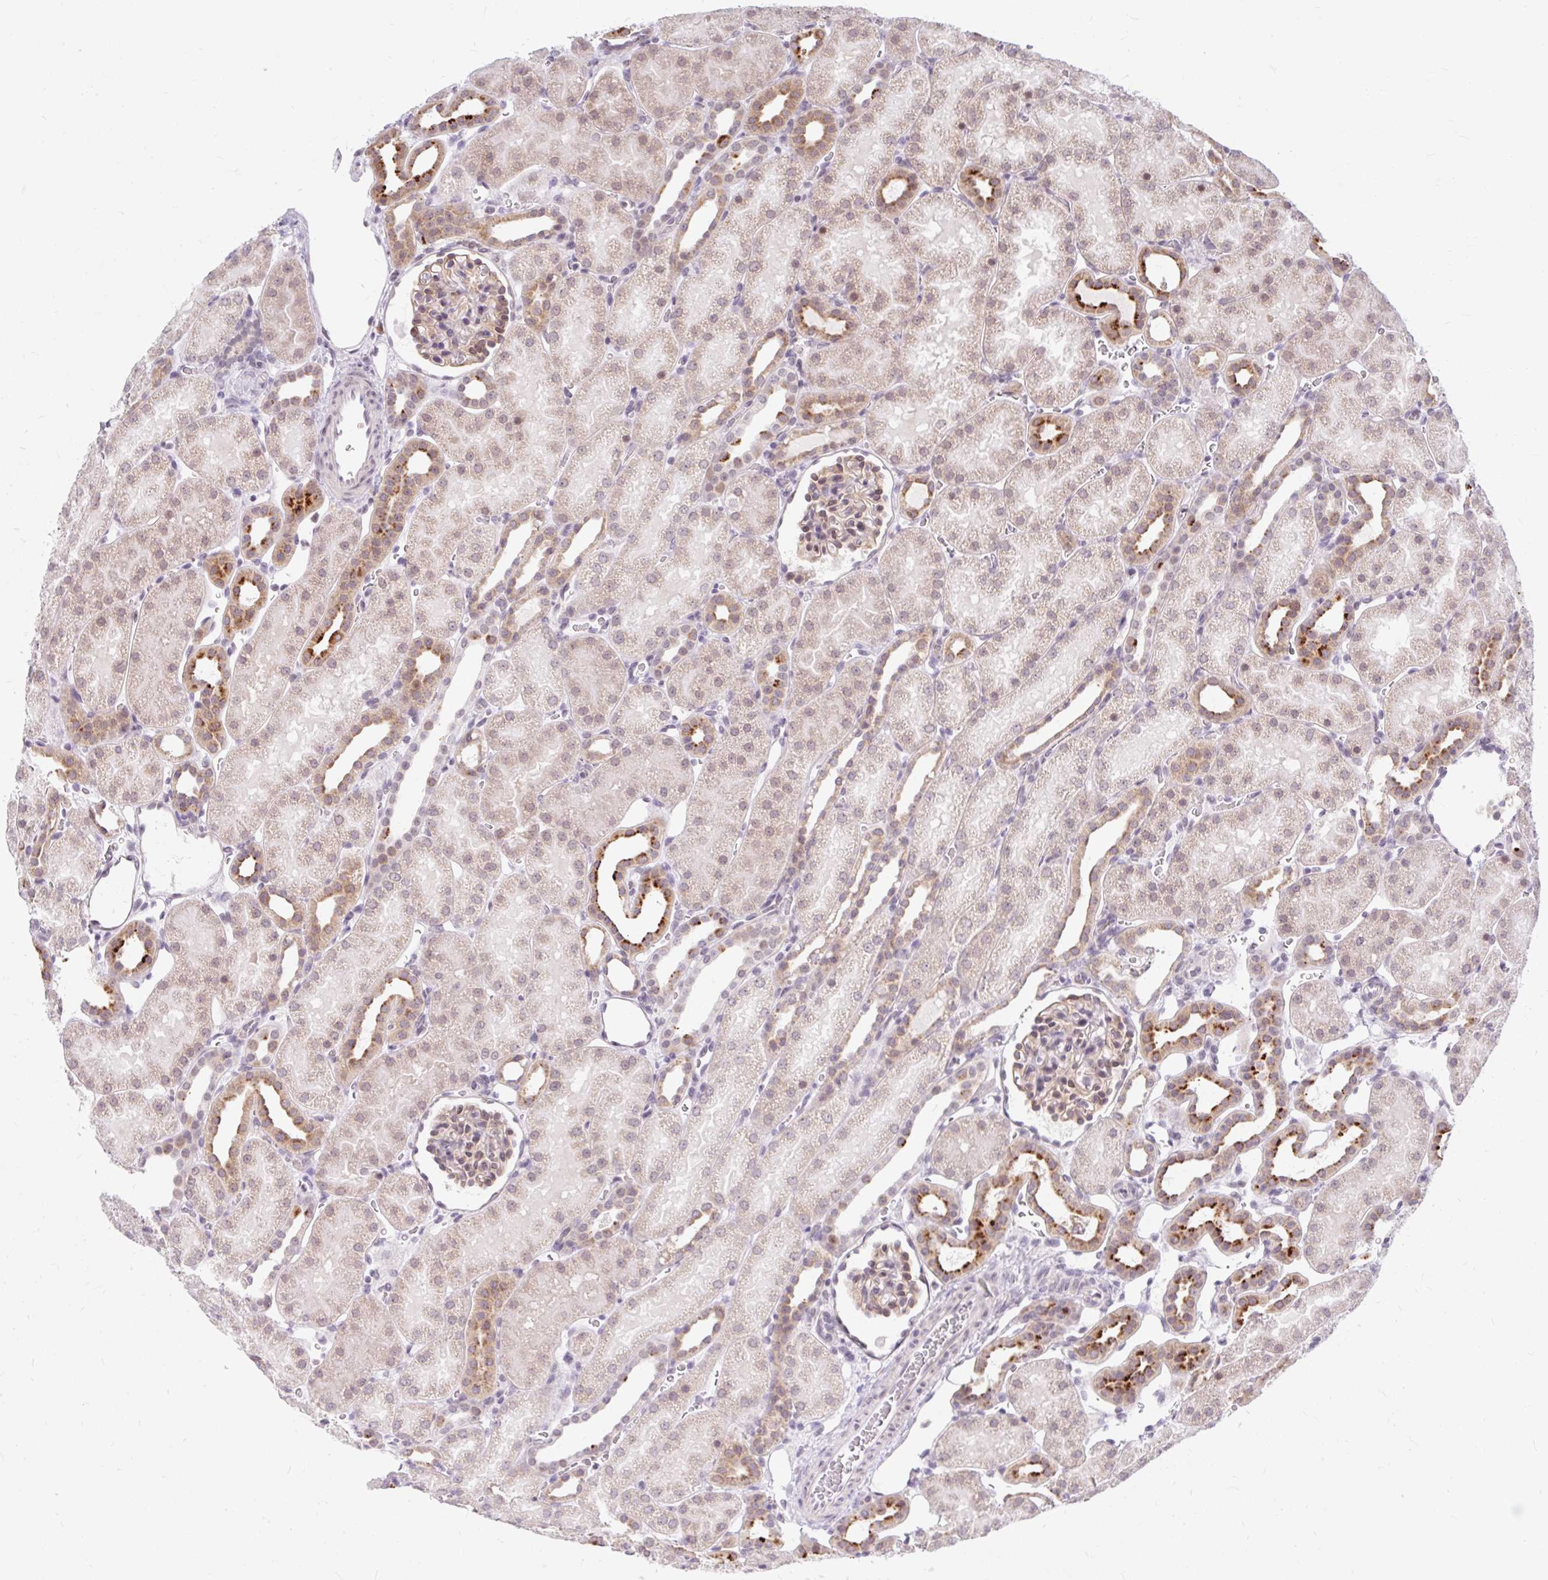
{"staining": {"intensity": "moderate", "quantity": "<25%", "location": "cytoplasmic/membranous"}, "tissue": "kidney", "cell_type": "Cells in glomeruli", "image_type": "normal", "snomed": [{"axis": "morphology", "description": "Normal tissue, NOS"}, {"axis": "topography", "description": "Kidney"}], "caption": "The image shows immunohistochemical staining of unremarkable kidney. There is moderate cytoplasmic/membranous expression is identified in about <25% of cells in glomeruli.", "gene": "SRSF10", "patient": {"sex": "male", "age": 2}}